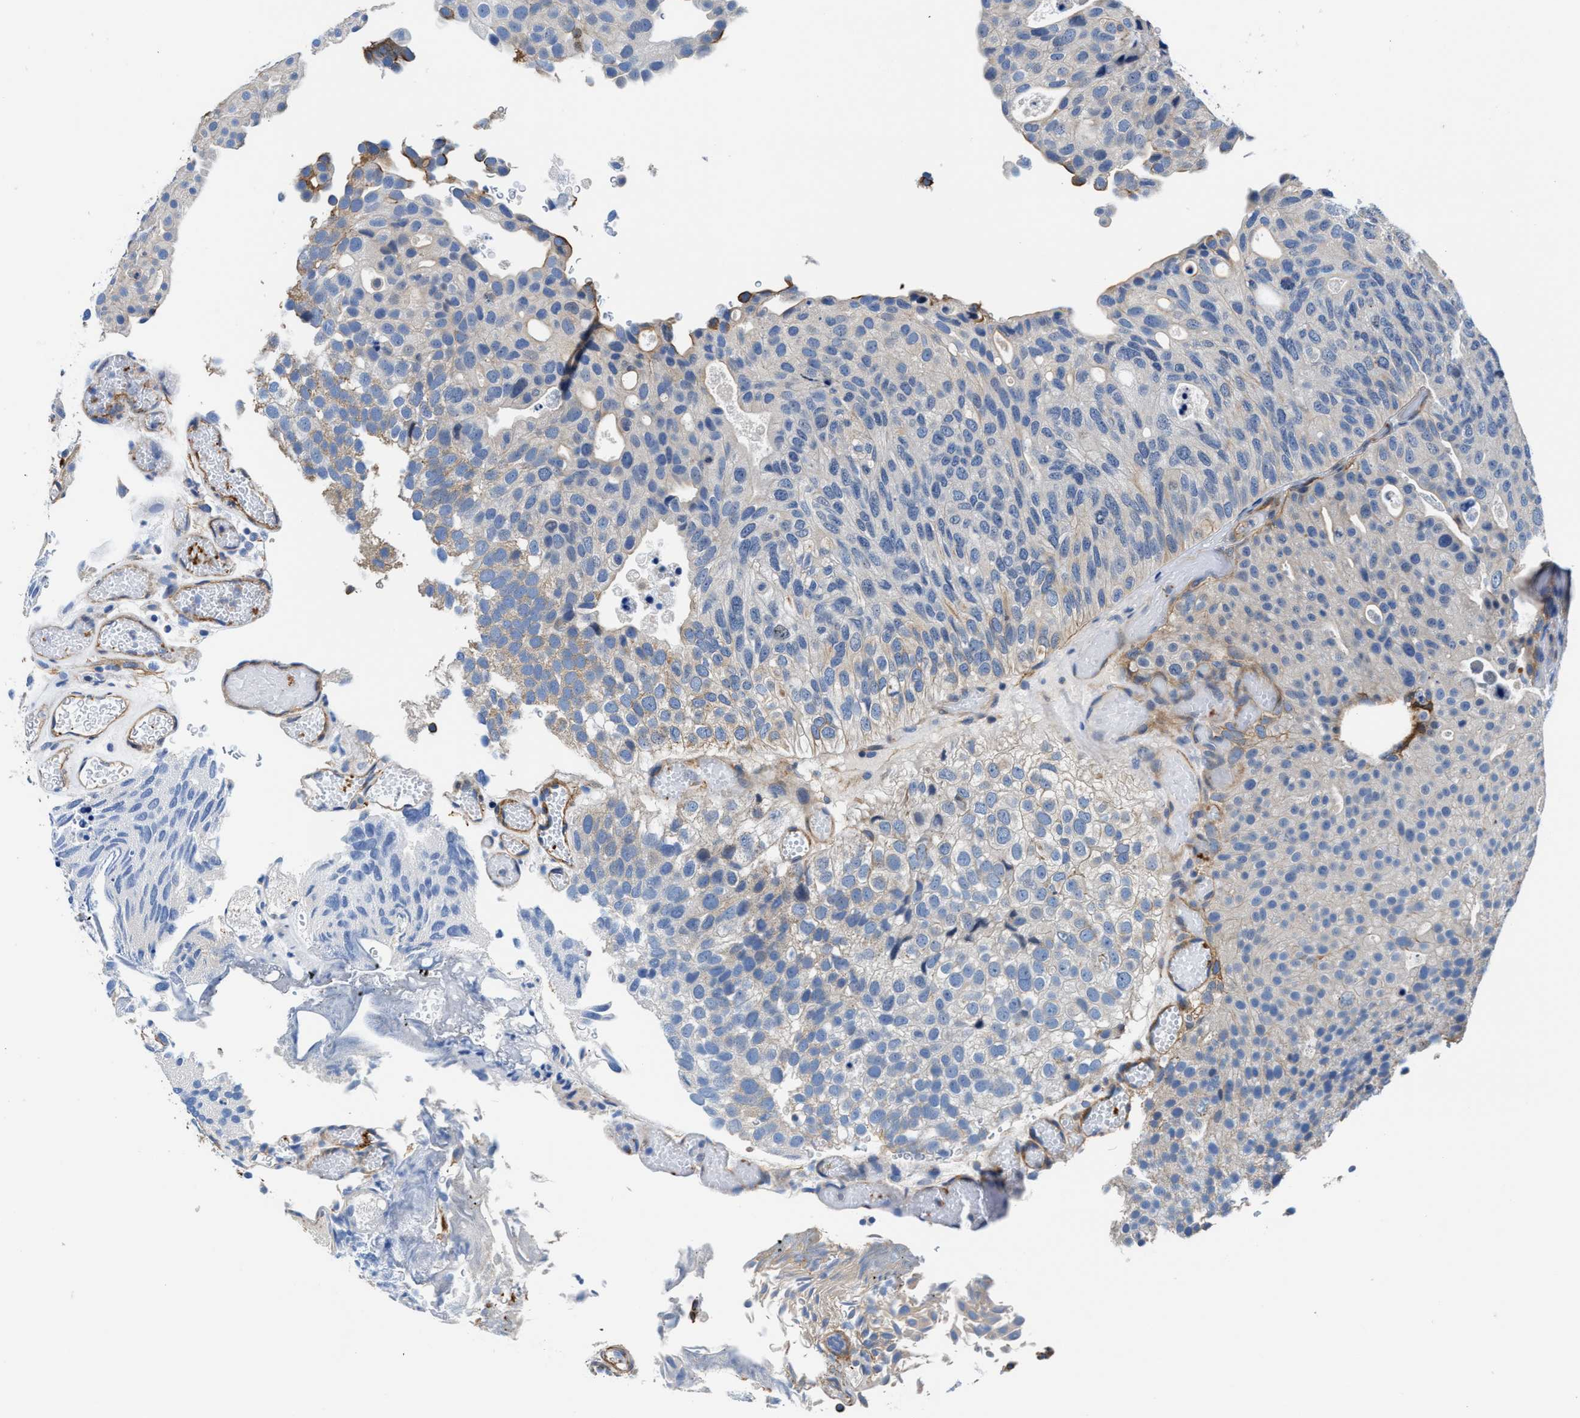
{"staining": {"intensity": "negative", "quantity": "none", "location": "none"}, "tissue": "urothelial cancer", "cell_type": "Tumor cells", "image_type": "cancer", "snomed": [{"axis": "morphology", "description": "Urothelial carcinoma, Low grade"}, {"axis": "topography", "description": "Urinary bladder"}], "caption": "Immunohistochemistry of human urothelial carcinoma (low-grade) reveals no expression in tumor cells.", "gene": "PARG", "patient": {"sex": "male", "age": 78}}